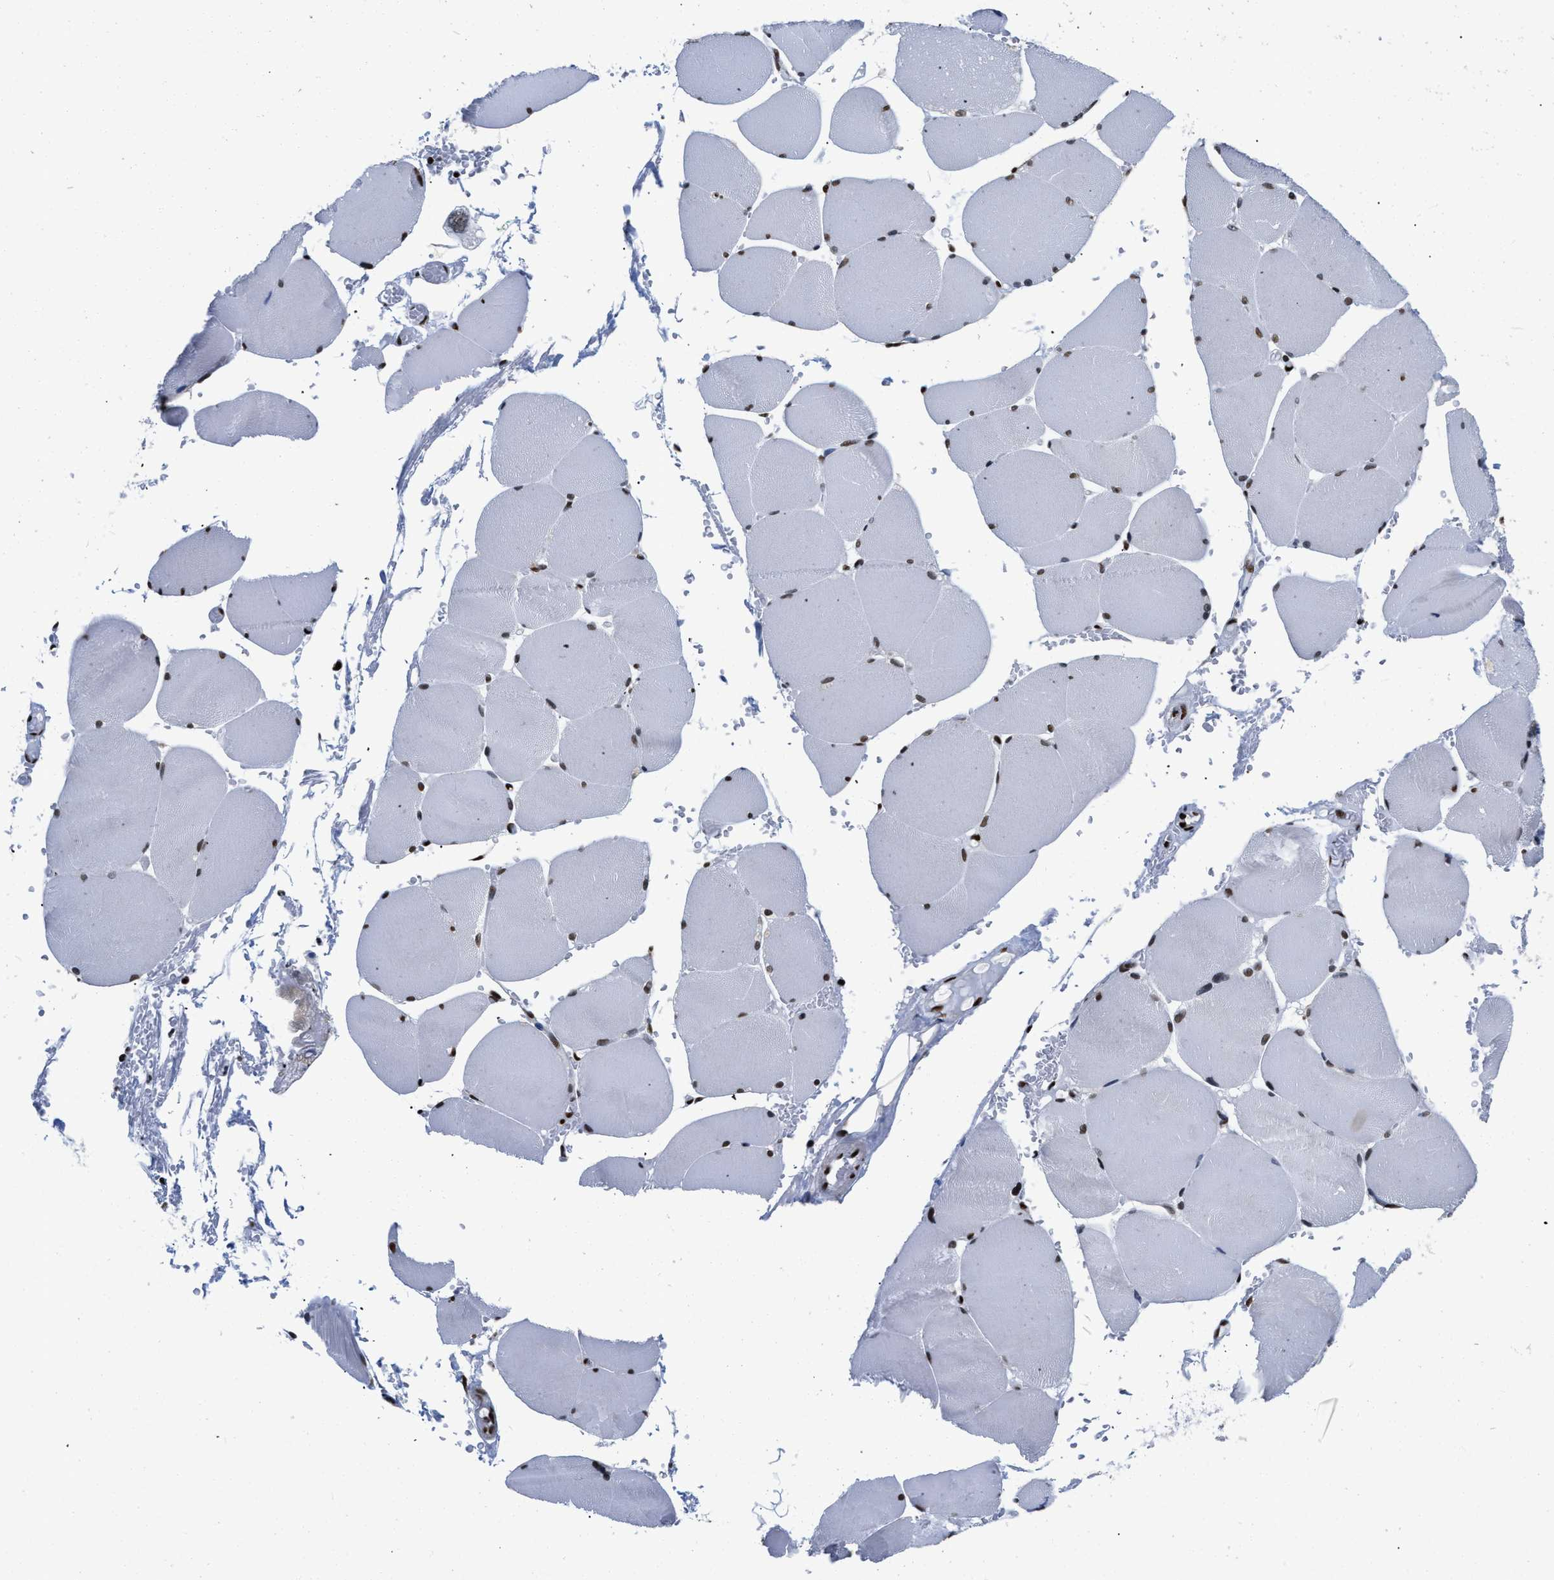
{"staining": {"intensity": "strong", "quantity": "25%-75%", "location": "nuclear"}, "tissue": "skeletal muscle", "cell_type": "Myocytes", "image_type": "normal", "snomed": [{"axis": "morphology", "description": "Normal tissue, NOS"}, {"axis": "topography", "description": "Skin"}, {"axis": "topography", "description": "Skeletal muscle"}], "caption": "IHC photomicrograph of normal skeletal muscle: human skeletal muscle stained using IHC shows high levels of strong protein expression localized specifically in the nuclear of myocytes, appearing as a nuclear brown color.", "gene": "CREB1", "patient": {"sex": "male", "age": 83}}